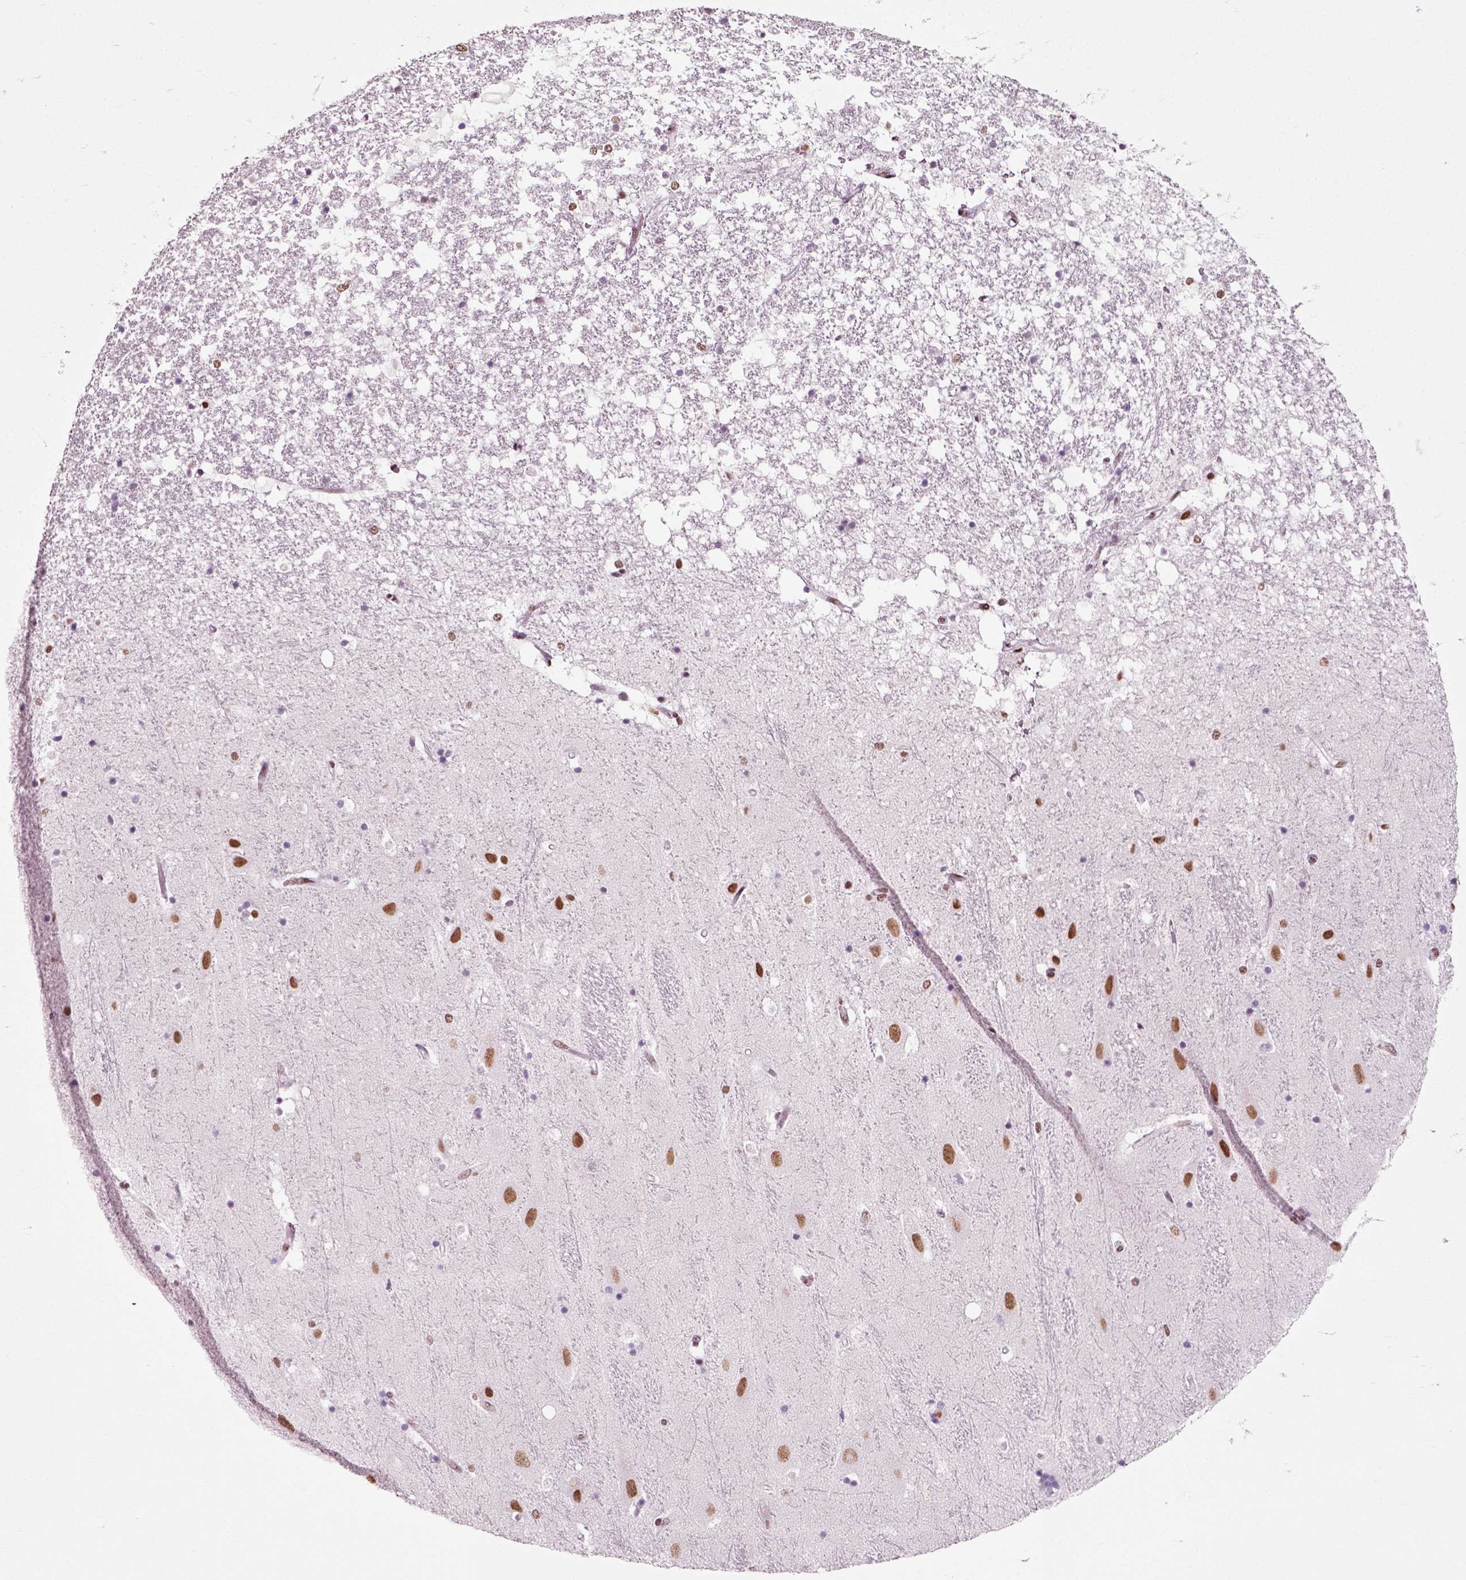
{"staining": {"intensity": "strong", "quantity": "25%-75%", "location": "nuclear"}, "tissue": "hippocampus", "cell_type": "Glial cells", "image_type": "normal", "snomed": [{"axis": "morphology", "description": "Normal tissue, NOS"}, {"axis": "topography", "description": "Hippocampus"}], "caption": "This micrograph reveals immunohistochemistry staining of unremarkable hippocampus, with high strong nuclear positivity in about 25%-75% of glial cells.", "gene": "POLR1H", "patient": {"sex": "male", "age": 49}}